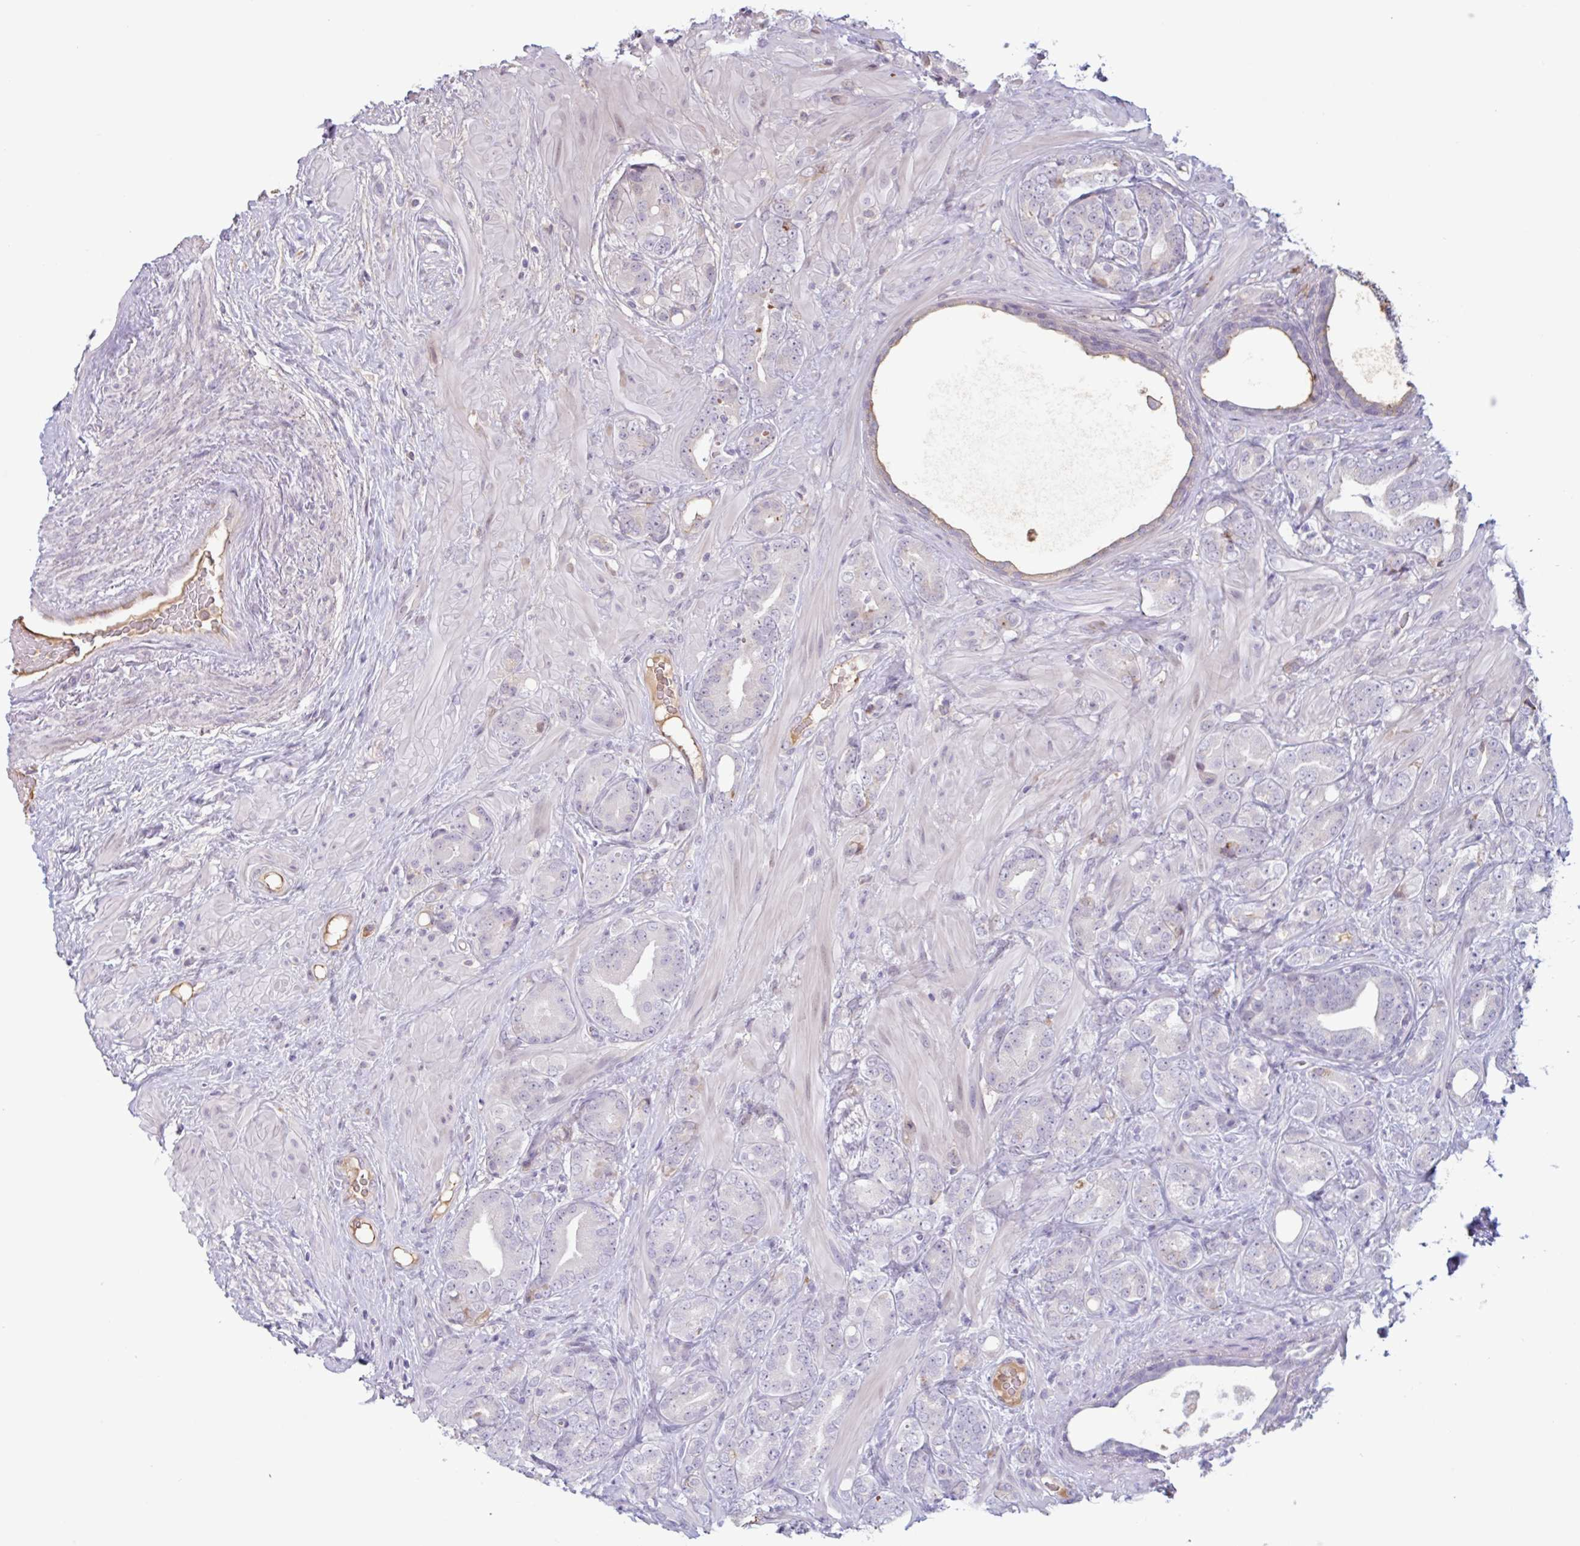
{"staining": {"intensity": "negative", "quantity": "none", "location": "none"}, "tissue": "prostate cancer", "cell_type": "Tumor cells", "image_type": "cancer", "snomed": [{"axis": "morphology", "description": "Adenocarcinoma, High grade"}, {"axis": "topography", "description": "Prostate"}], "caption": "Immunohistochemistry (IHC) of human prostate cancer shows no expression in tumor cells.", "gene": "TAF1D", "patient": {"sex": "male", "age": 62}}